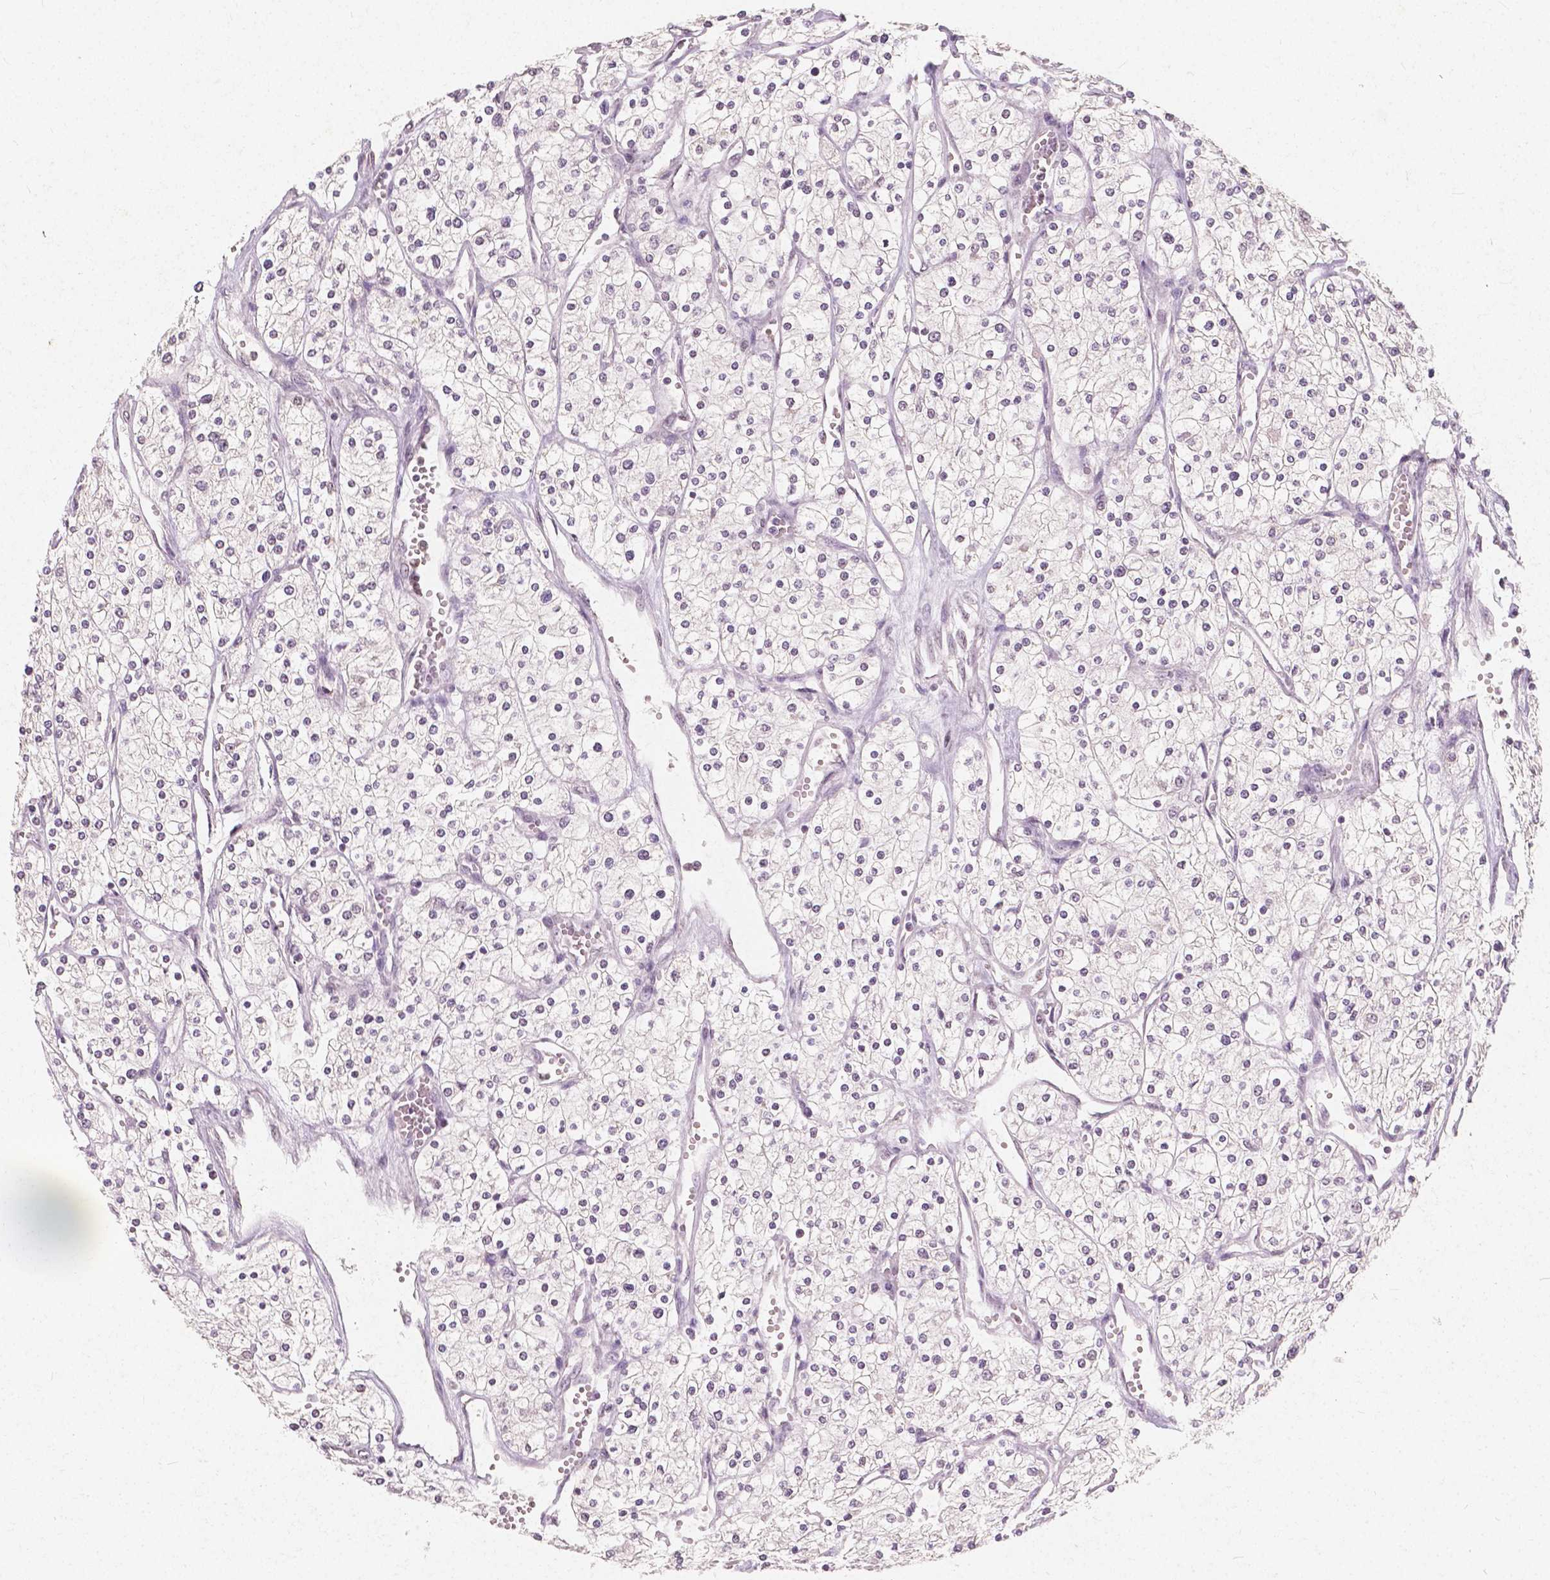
{"staining": {"intensity": "negative", "quantity": "none", "location": "none"}, "tissue": "renal cancer", "cell_type": "Tumor cells", "image_type": "cancer", "snomed": [{"axis": "morphology", "description": "Adenocarcinoma, NOS"}, {"axis": "topography", "description": "Kidney"}], "caption": "Protein analysis of adenocarcinoma (renal) displays no significant staining in tumor cells.", "gene": "NOLC1", "patient": {"sex": "male", "age": 80}}